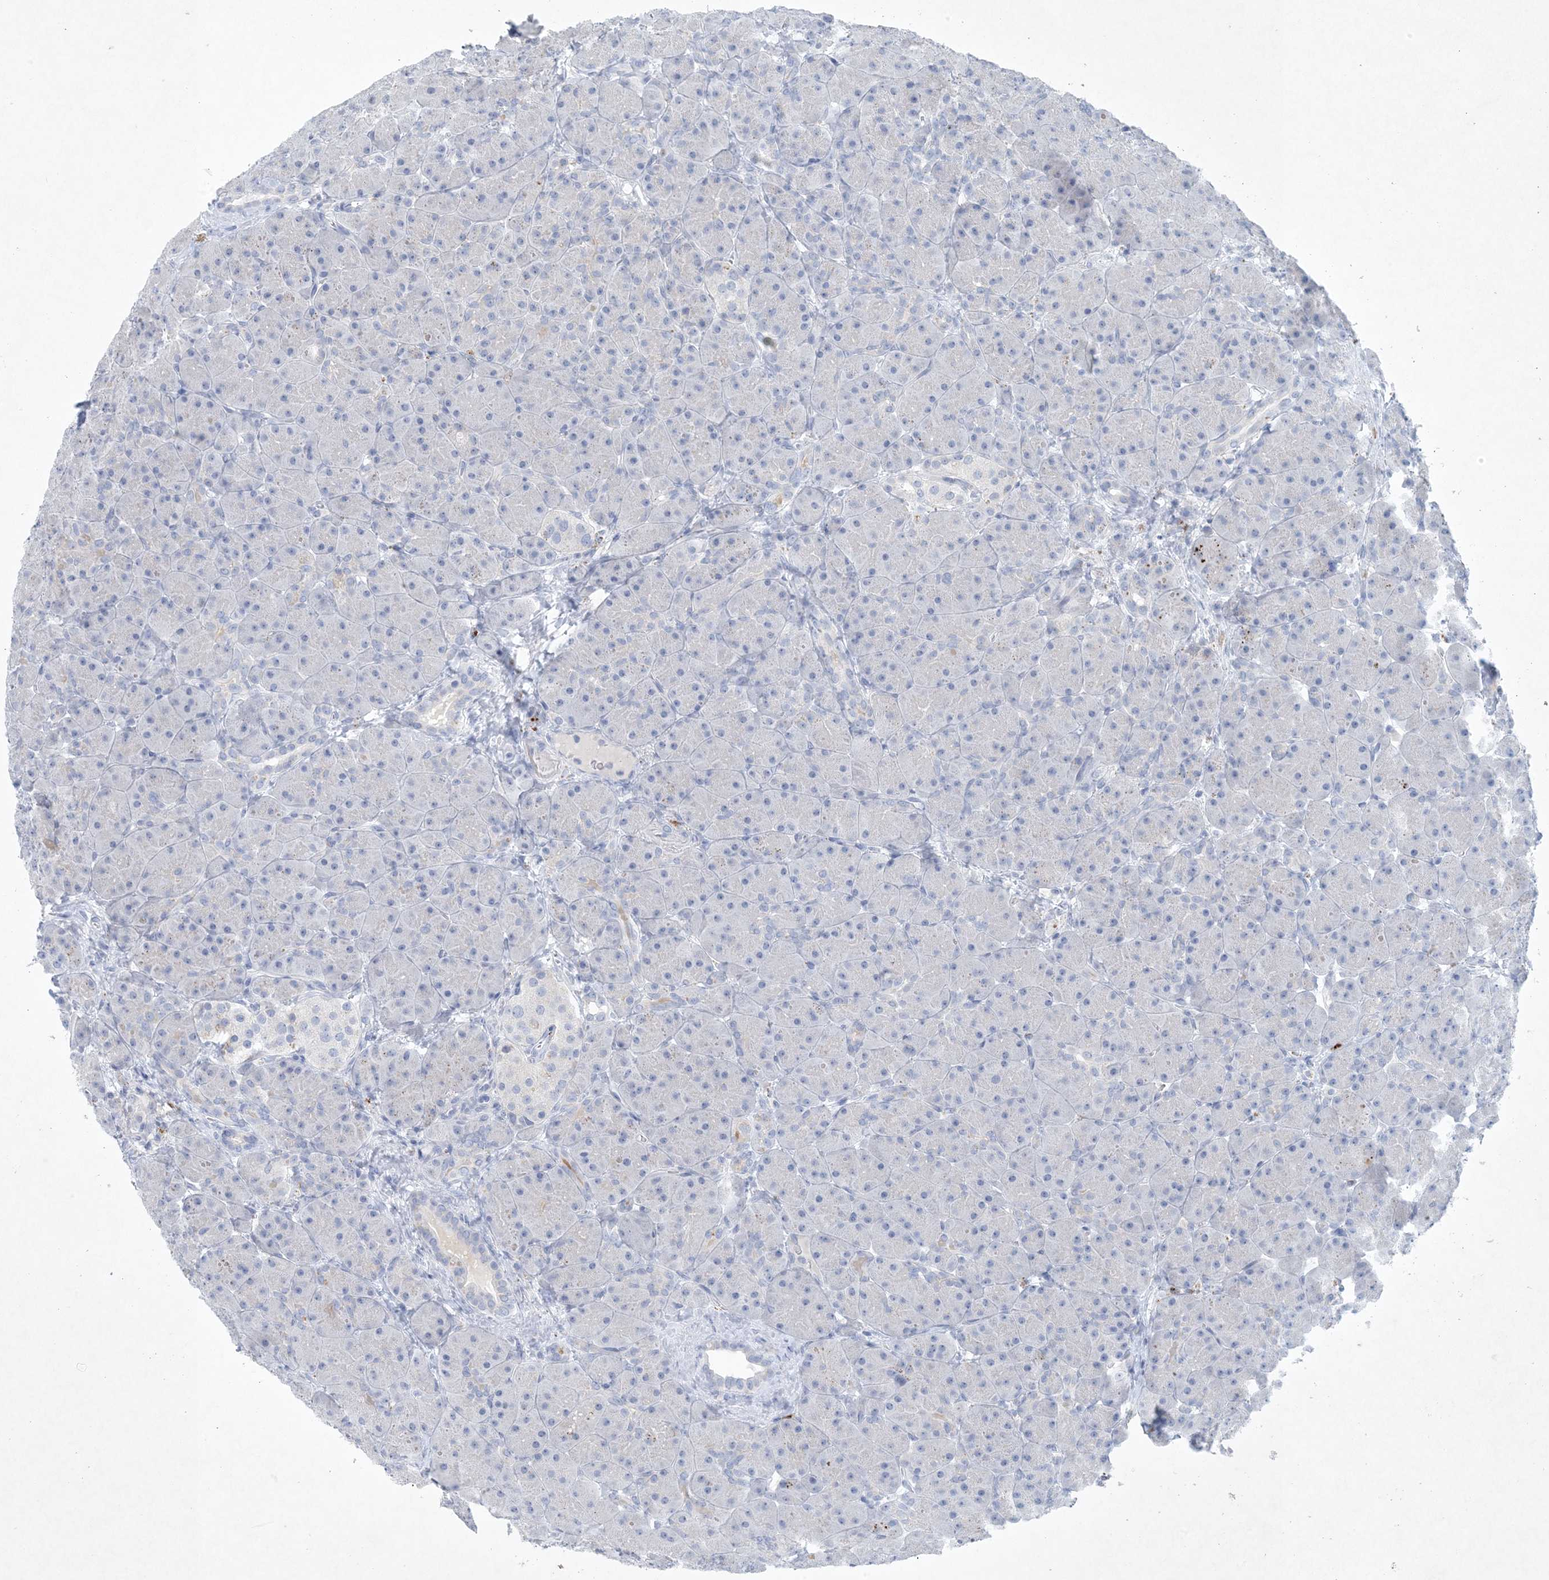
{"staining": {"intensity": "moderate", "quantity": "<25%", "location": "cytoplasmic/membranous"}, "tissue": "pancreas", "cell_type": "Exocrine glandular cells", "image_type": "normal", "snomed": [{"axis": "morphology", "description": "Normal tissue, NOS"}, {"axis": "topography", "description": "Pancreas"}], "caption": "Pancreas stained with immunohistochemistry exhibits moderate cytoplasmic/membranous expression in about <25% of exocrine glandular cells. The staining is performed using DAB (3,3'-diaminobenzidine) brown chromogen to label protein expression. The nuclei are counter-stained blue using hematoxylin.", "gene": "GABRG1", "patient": {"sex": "male", "age": 66}}